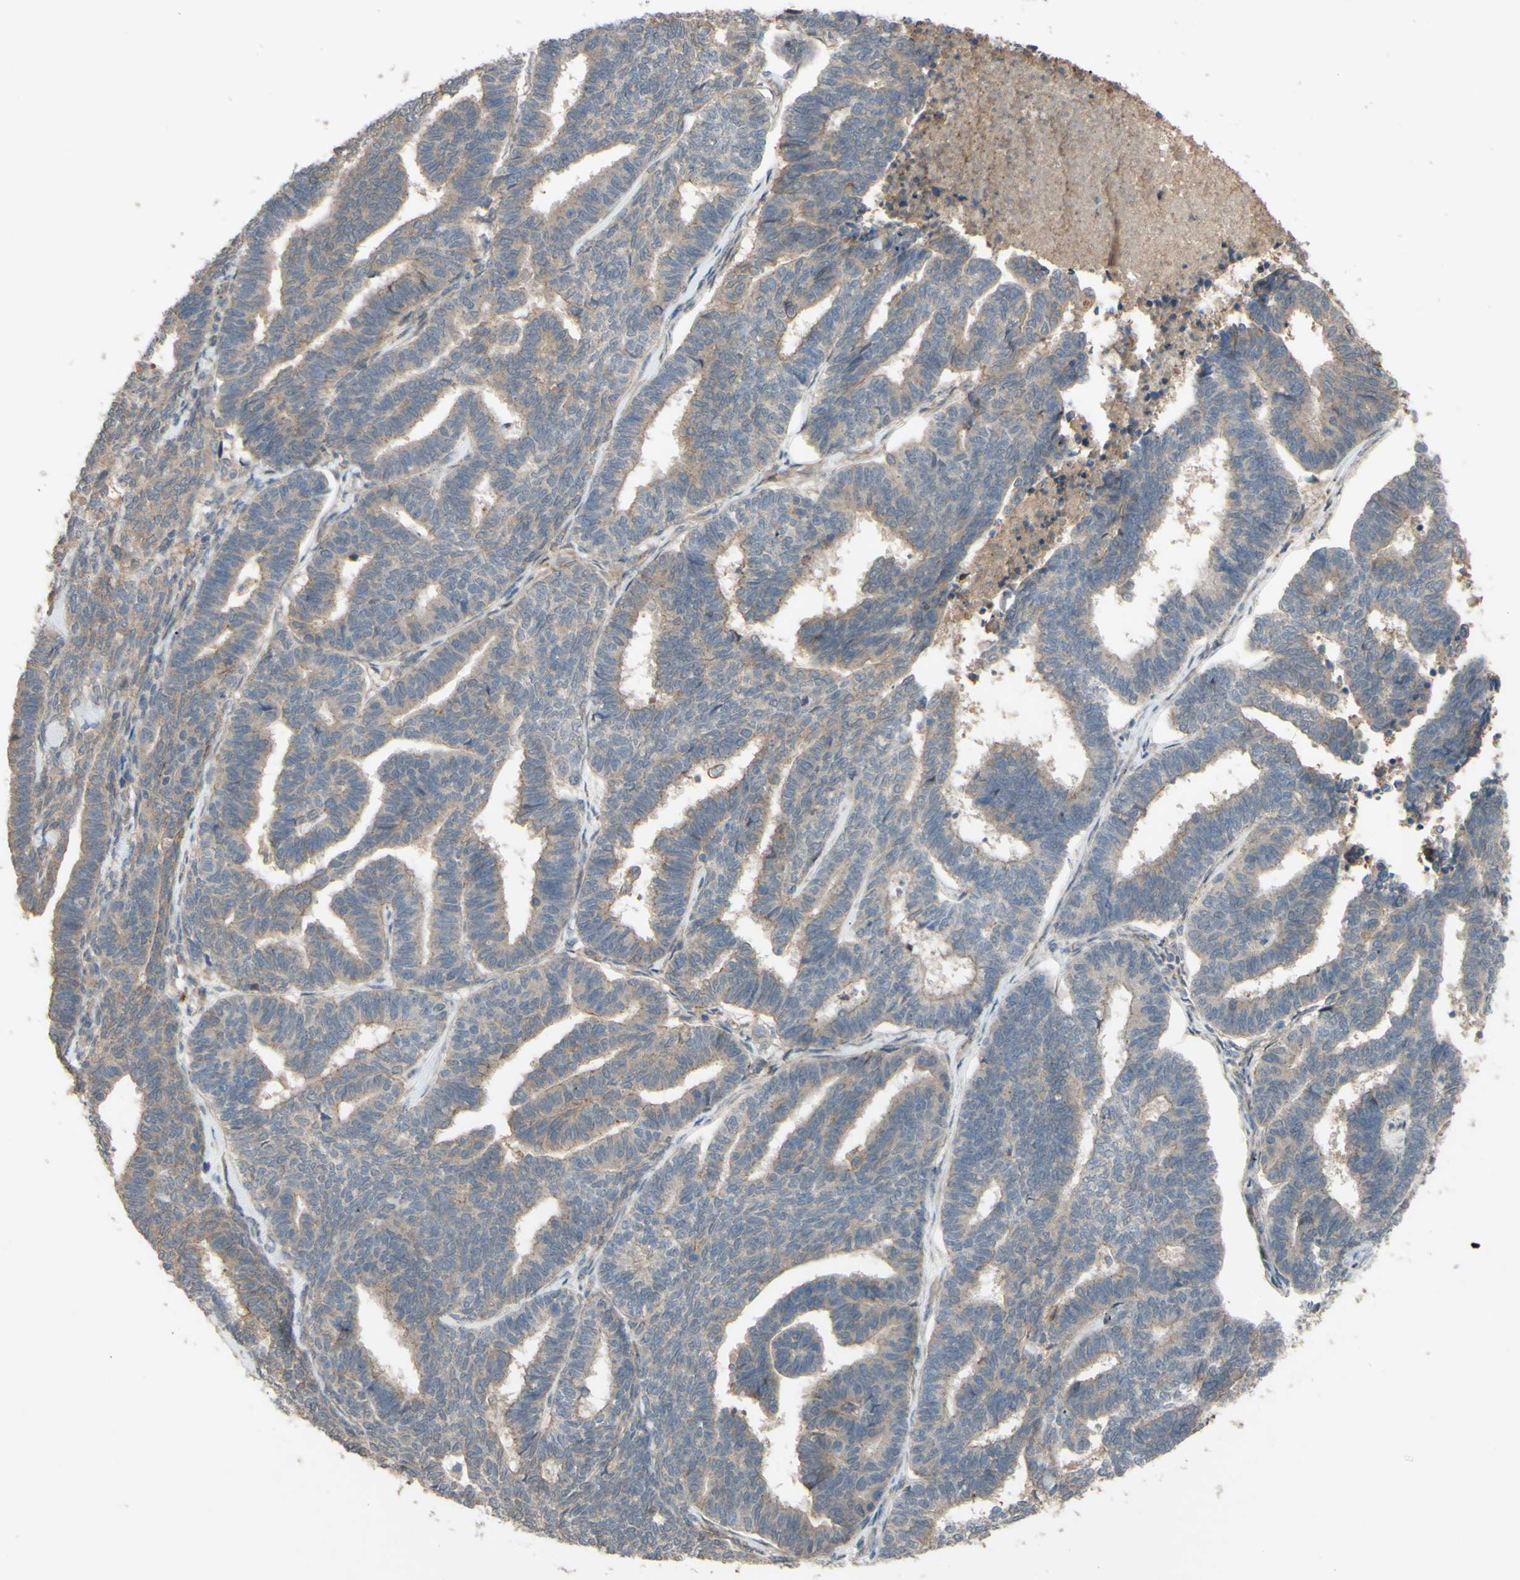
{"staining": {"intensity": "weak", "quantity": ">75%", "location": "cytoplasmic/membranous"}, "tissue": "endometrial cancer", "cell_type": "Tumor cells", "image_type": "cancer", "snomed": [{"axis": "morphology", "description": "Adenocarcinoma, NOS"}, {"axis": "topography", "description": "Endometrium"}], "caption": "DAB immunohistochemical staining of endometrial cancer (adenocarcinoma) displays weak cytoplasmic/membranous protein expression in approximately >75% of tumor cells. The protein is stained brown, and the nuclei are stained in blue (DAB (3,3'-diaminobenzidine) IHC with brightfield microscopy, high magnification).", "gene": "SHROOM4", "patient": {"sex": "female", "age": 70}}